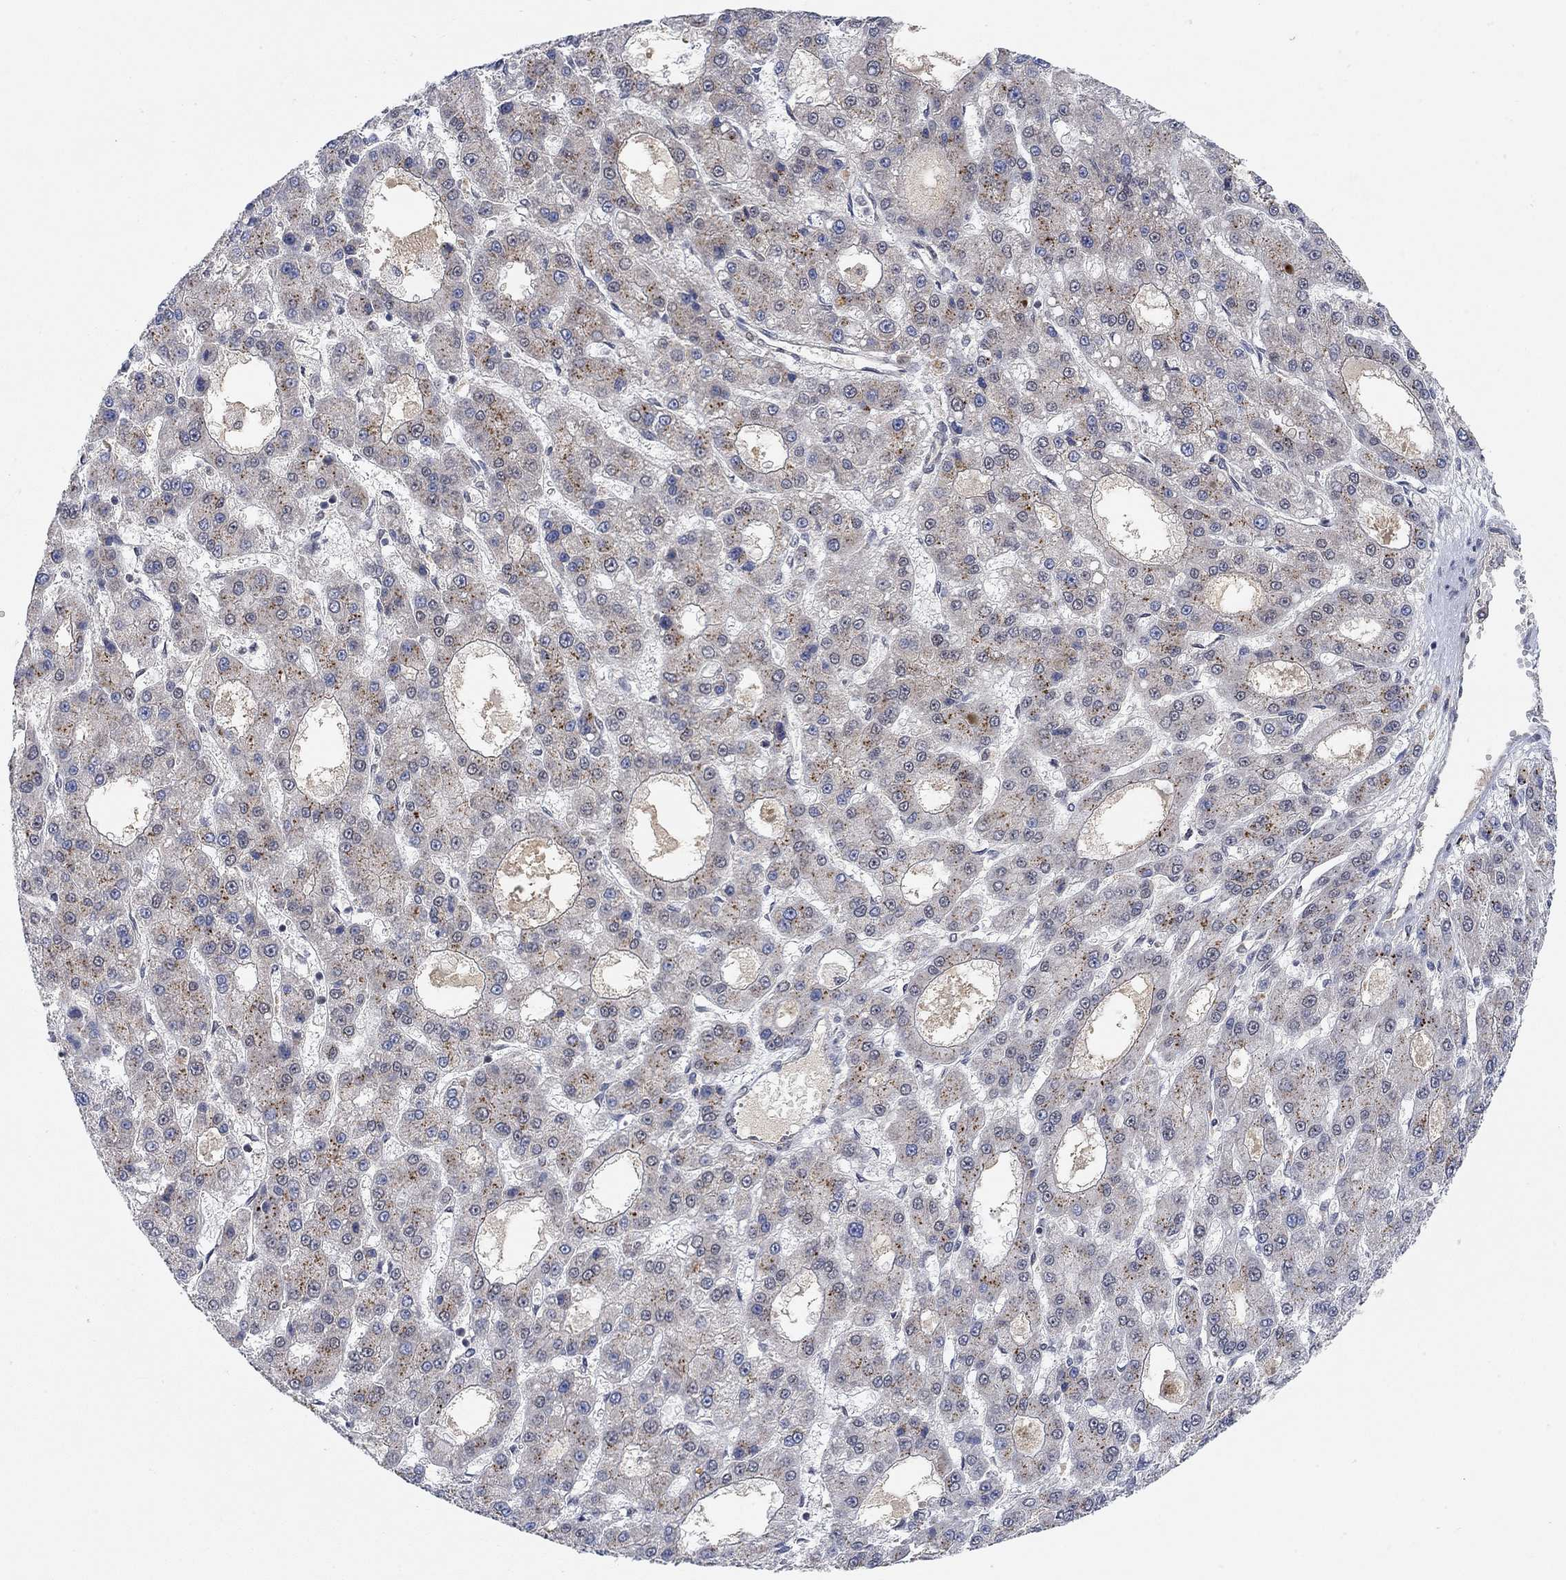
{"staining": {"intensity": "negative", "quantity": "none", "location": "none"}, "tissue": "liver cancer", "cell_type": "Tumor cells", "image_type": "cancer", "snomed": [{"axis": "morphology", "description": "Carcinoma, Hepatocellular, NOS"}, {"axis": "topography", "description": "Liver"}], "caption": "High magnification brightfield microscopy of hepatocellular carcinoma (liver) stained with DAB (3,3'-diaminobenzidine) (brown) and counterstained with hematoxylin (blue): tumor cells show no significant positivity.", "gene": "THAP8", "patient": {"sex": "male", "age": 70}}